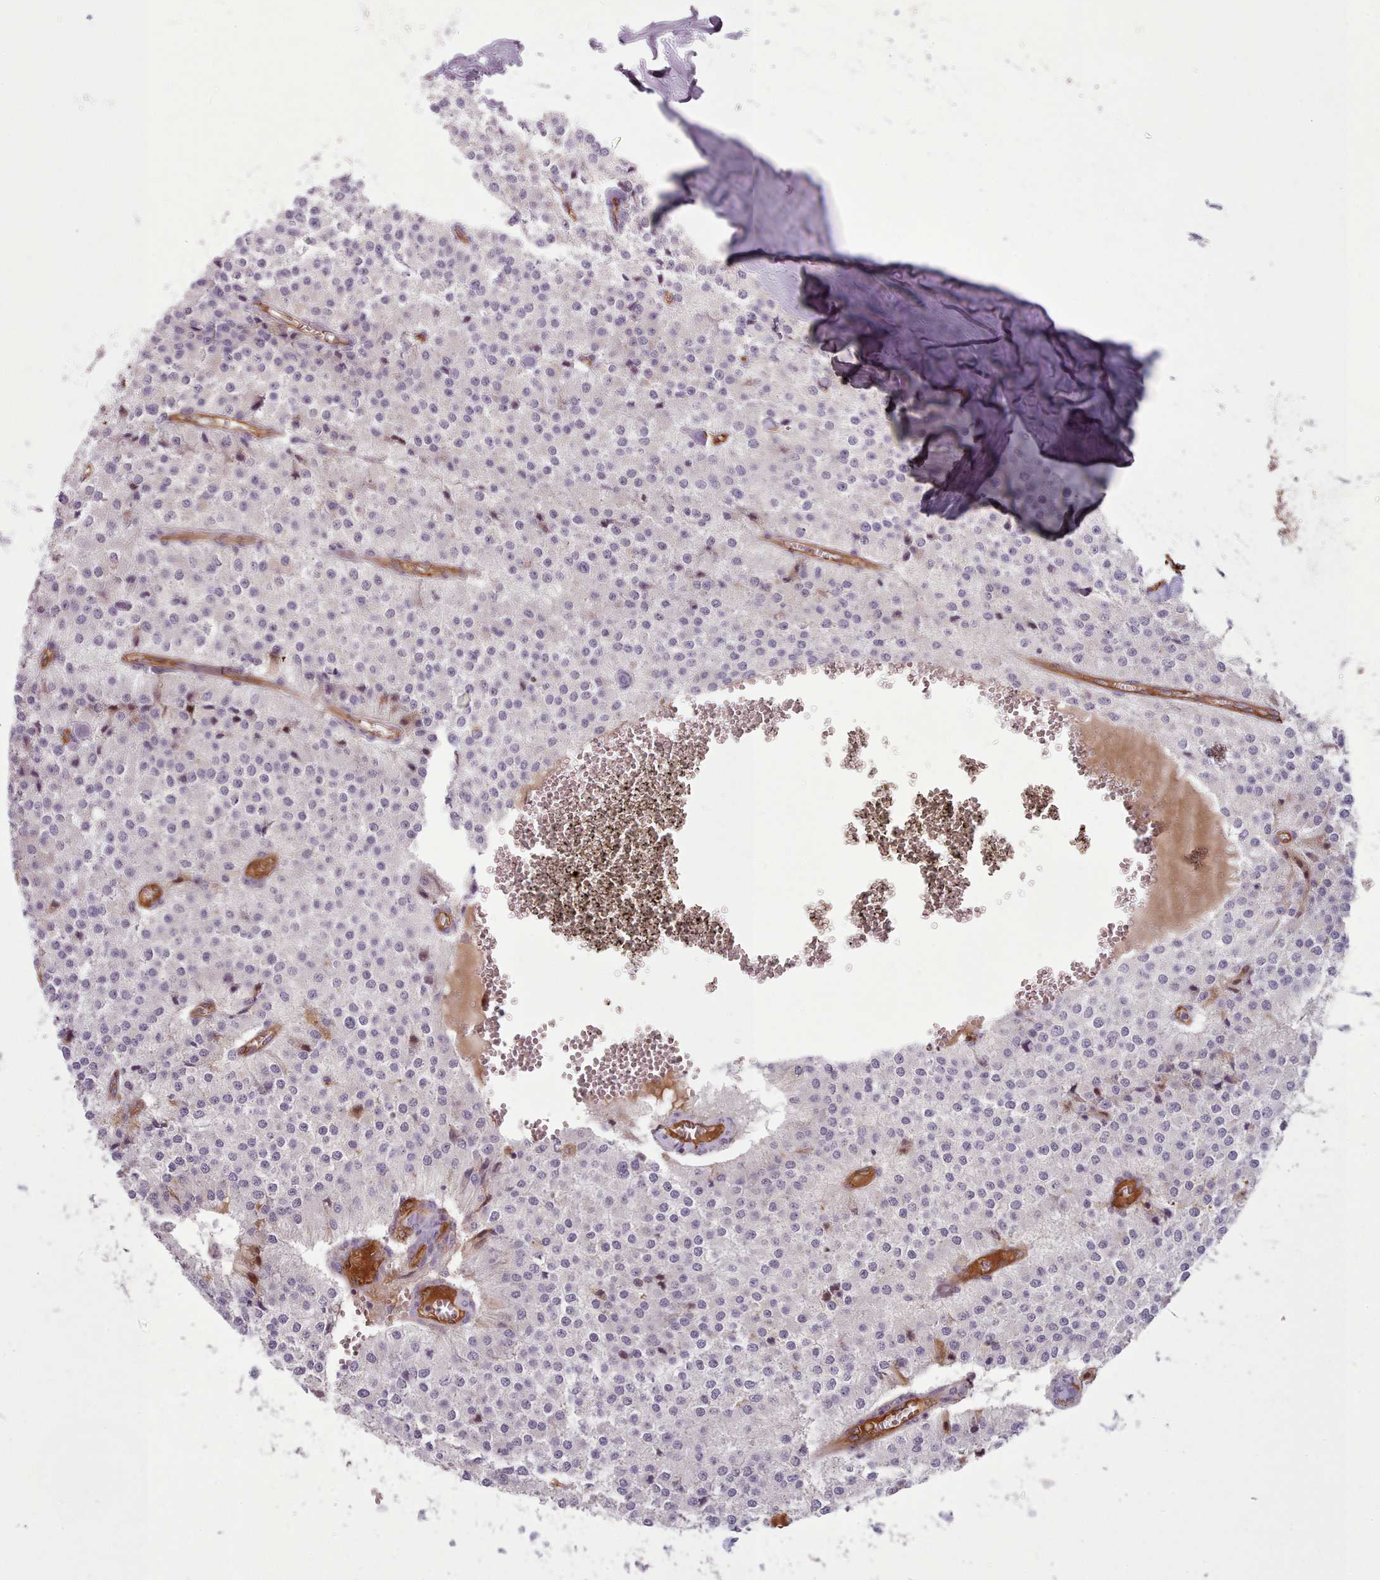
{"staining": {"intensity": "negative", "quantity": "none", "location": "none"}, "tissue": "carcinoid", "cell_type": "Tumor cells", "image_type": "cancer", "snomed": [{"axis": "morphology", "description": "Carcinoid, malignant, NOS"}, {"axis": "topography", "description": "Colon"}], "caption": "IHC photomicrograph of malignant carcinoid stained for a protein (brown), which reveals no expression in tumor cells. (Stains: DAB (3,3'-diaminobenzidine) immunohistochemistry with hematoxylin counter stain, Microscopy: brightfield microscopy at high magnification).", "gene": "CD300LF", "patient": {"sex": "female", "age": 52}}